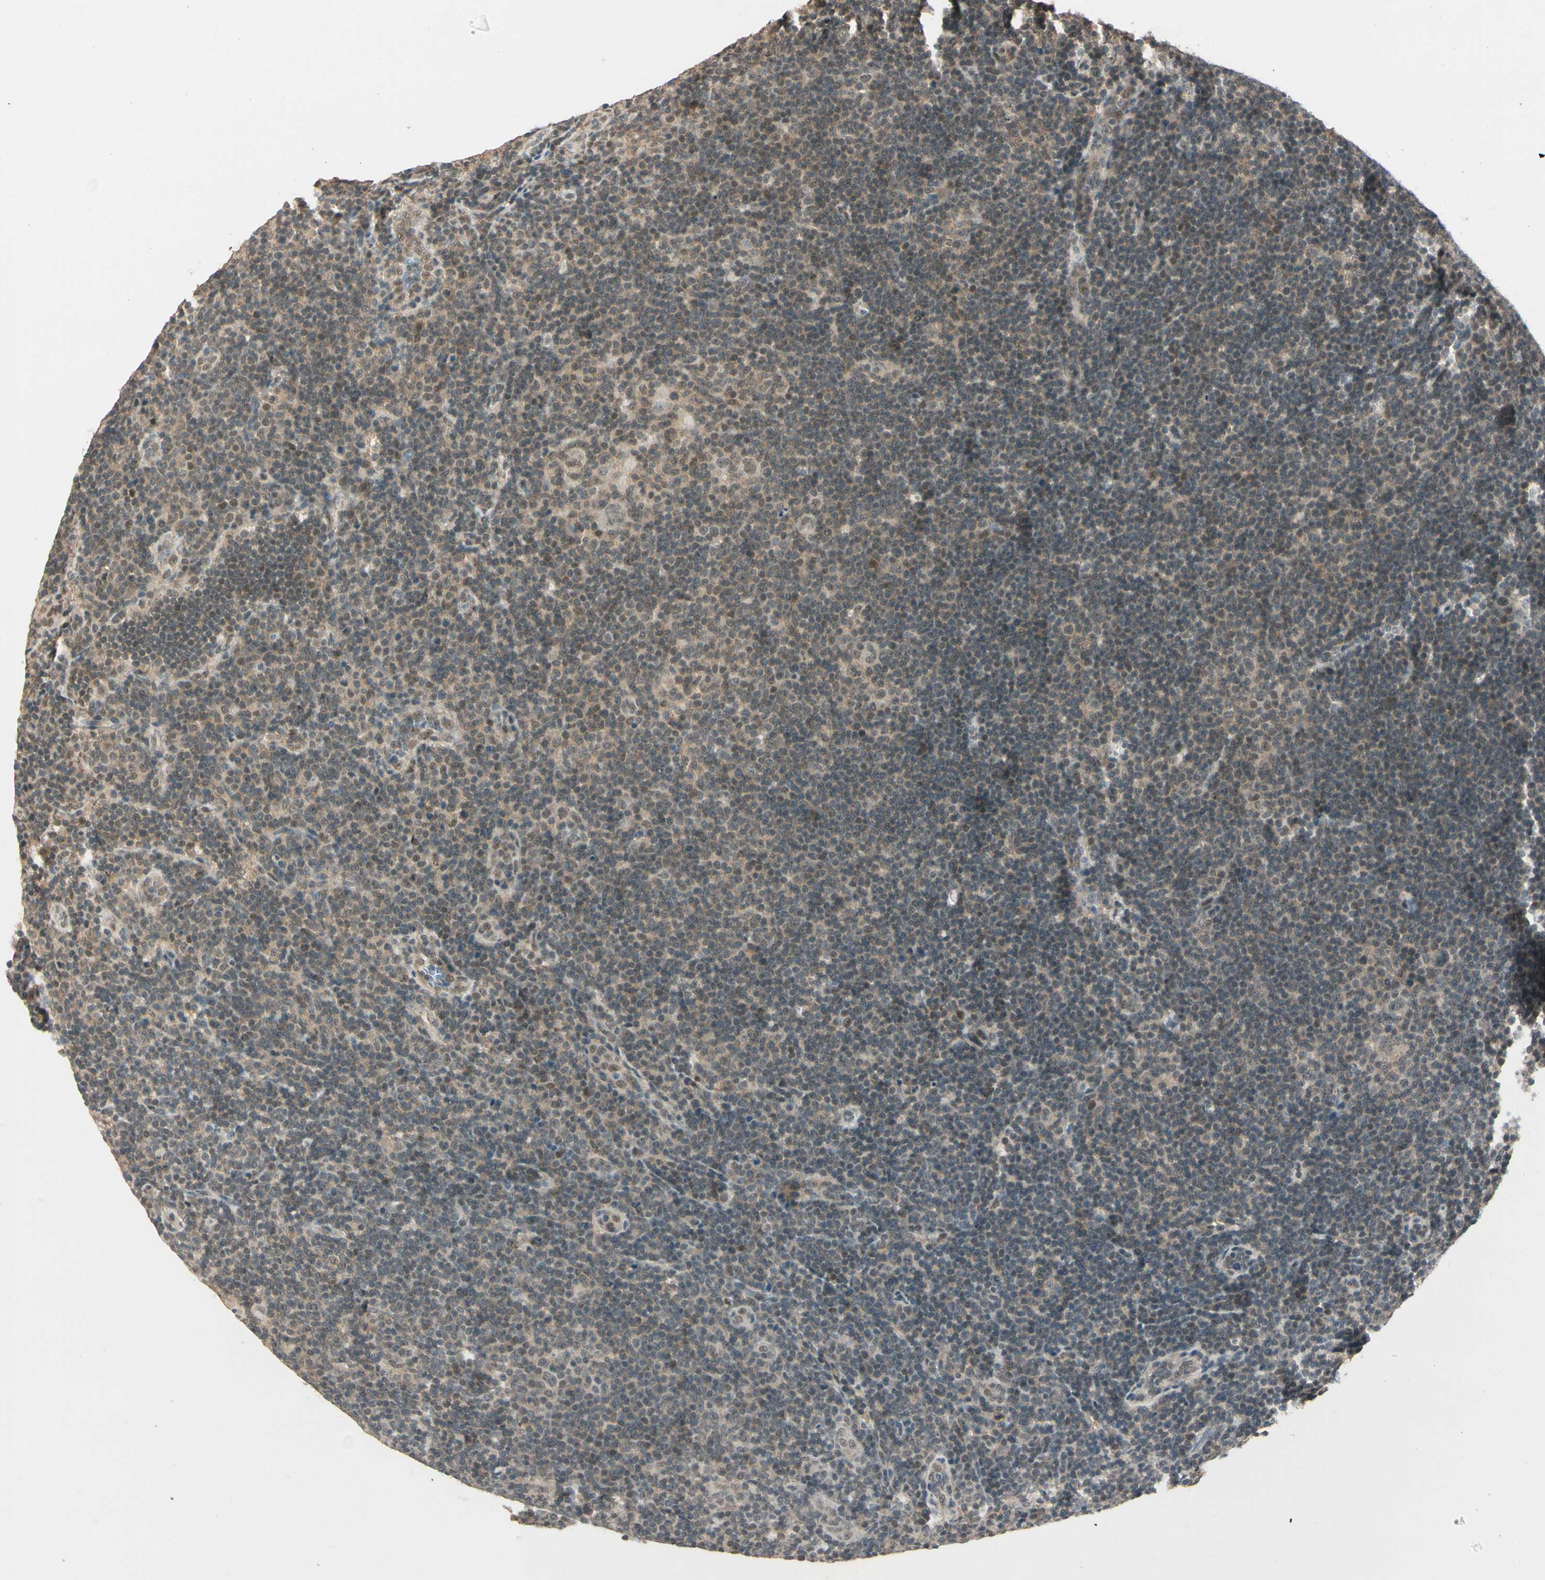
{"staining": {"intensity": "weak", "quantity": "25%-75%", "location": "cytoplasmic/membranous,nuclear"}, "tissue": "lymphoma", "cell_type": "Tumor cells", "image_type": "cancer", "snomed": [{"axis": "morphology", "description": "Hodgkin's disease, NOS"}, {"axis": "topography", "description": "Lymph node"}], "caption": "About 25%-75% of tumor cells in Hodgkin's disease display weak cytoplasmic/membranous and nuclear protein positivity as visualized by brown immunohistochemical staining.", "gene": "ZSCAN12", "patient": {"sex": "female", "age": 57}}